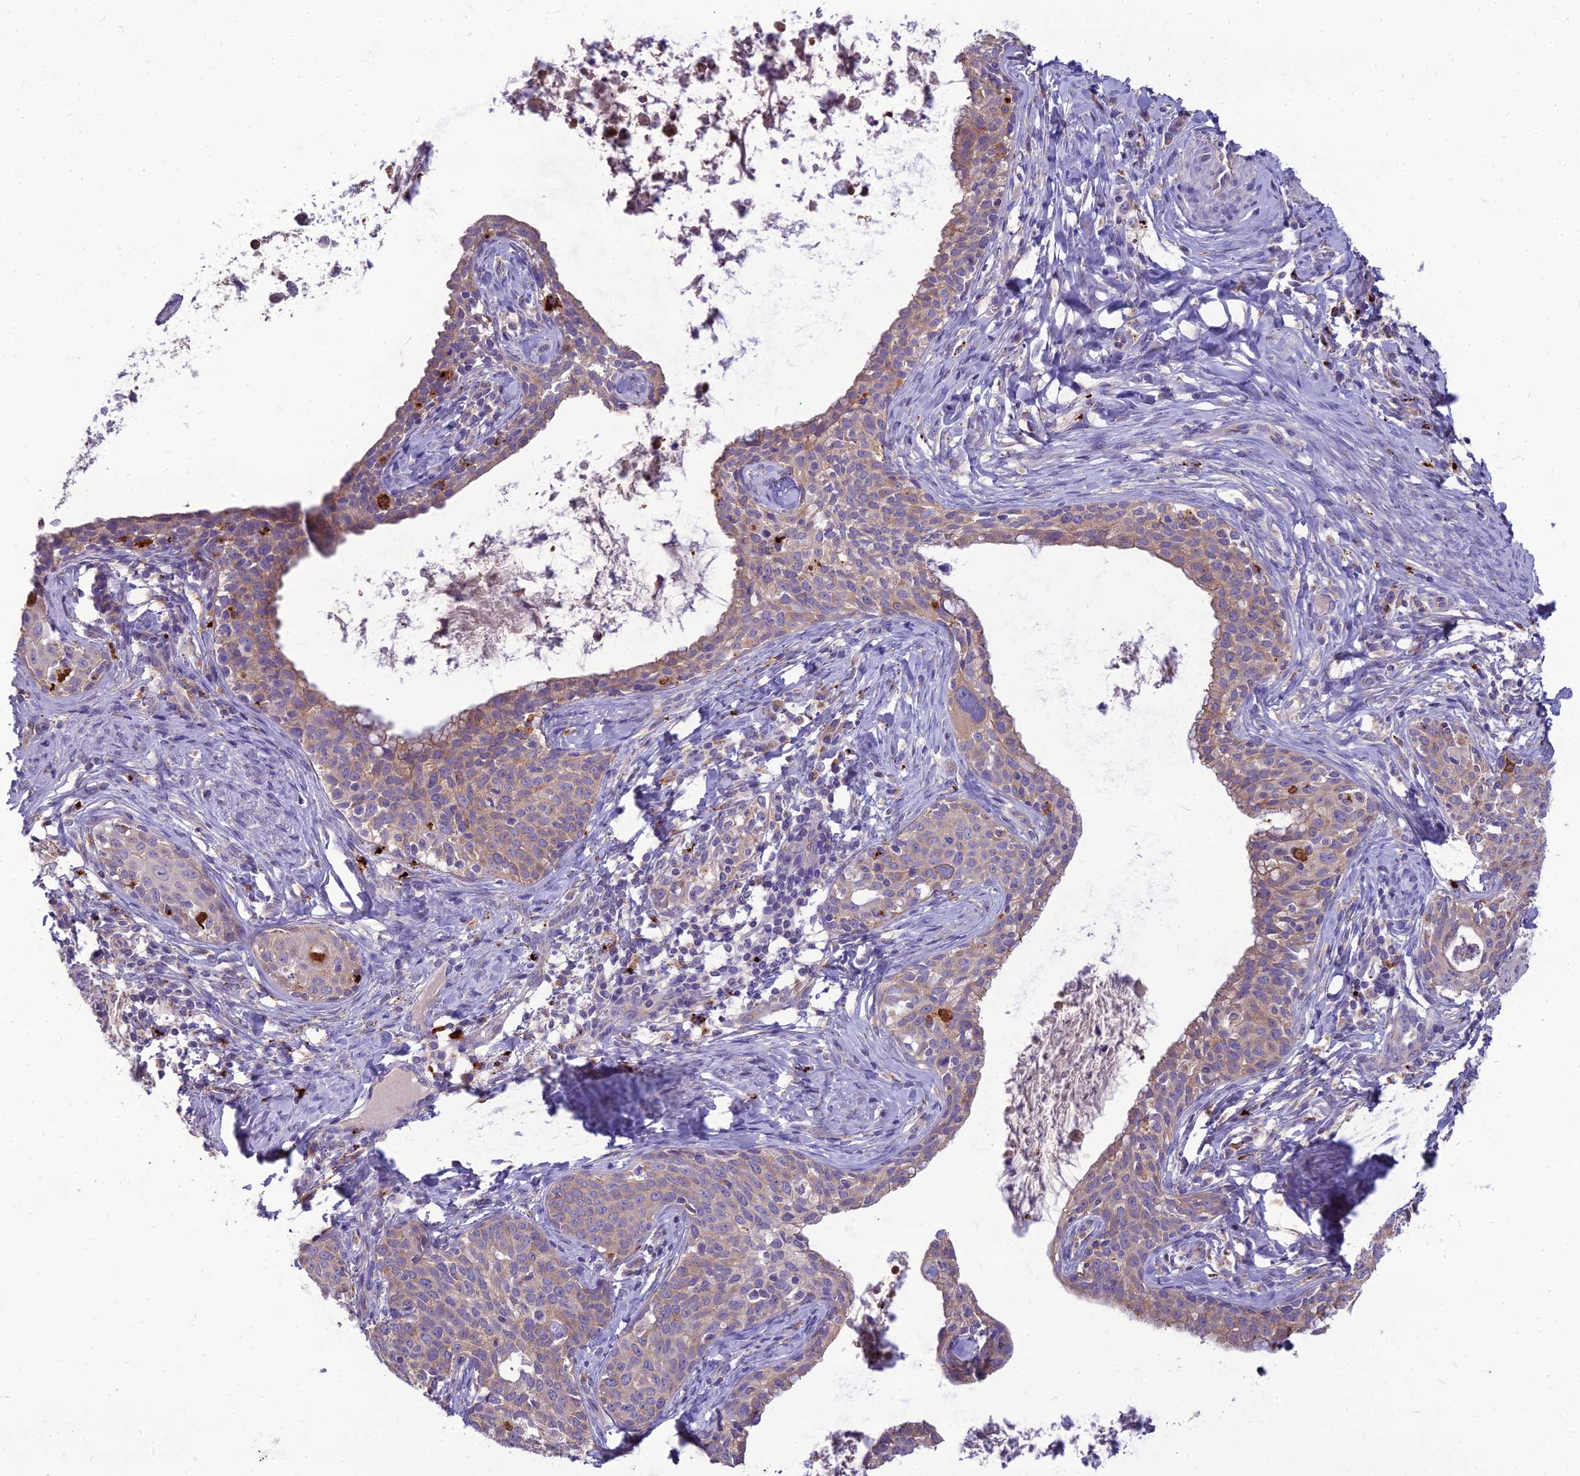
{"staining": {"intensity": "weak", "quantity": "25%-75%", "location": "cytoplasmic/membranous"}, "tissue": "cervical cancer", "cell_type": "Tumor cells", "image_type": "cancer", "snomed": [{"axis": "morphology", "description": "Squamous cell carcinoma, NOS"}, {"axis": "topography", "description": "Cervix"}], "caption": "Squamous cell carcinoma (cervical) stained with a brown dye demonstrates weak cytoplasmic/membranous positive staining in approximately 25%-75% of tumor cells.", "gene": "PCED1B", "patient": {"sex": "female", "age": 52}}